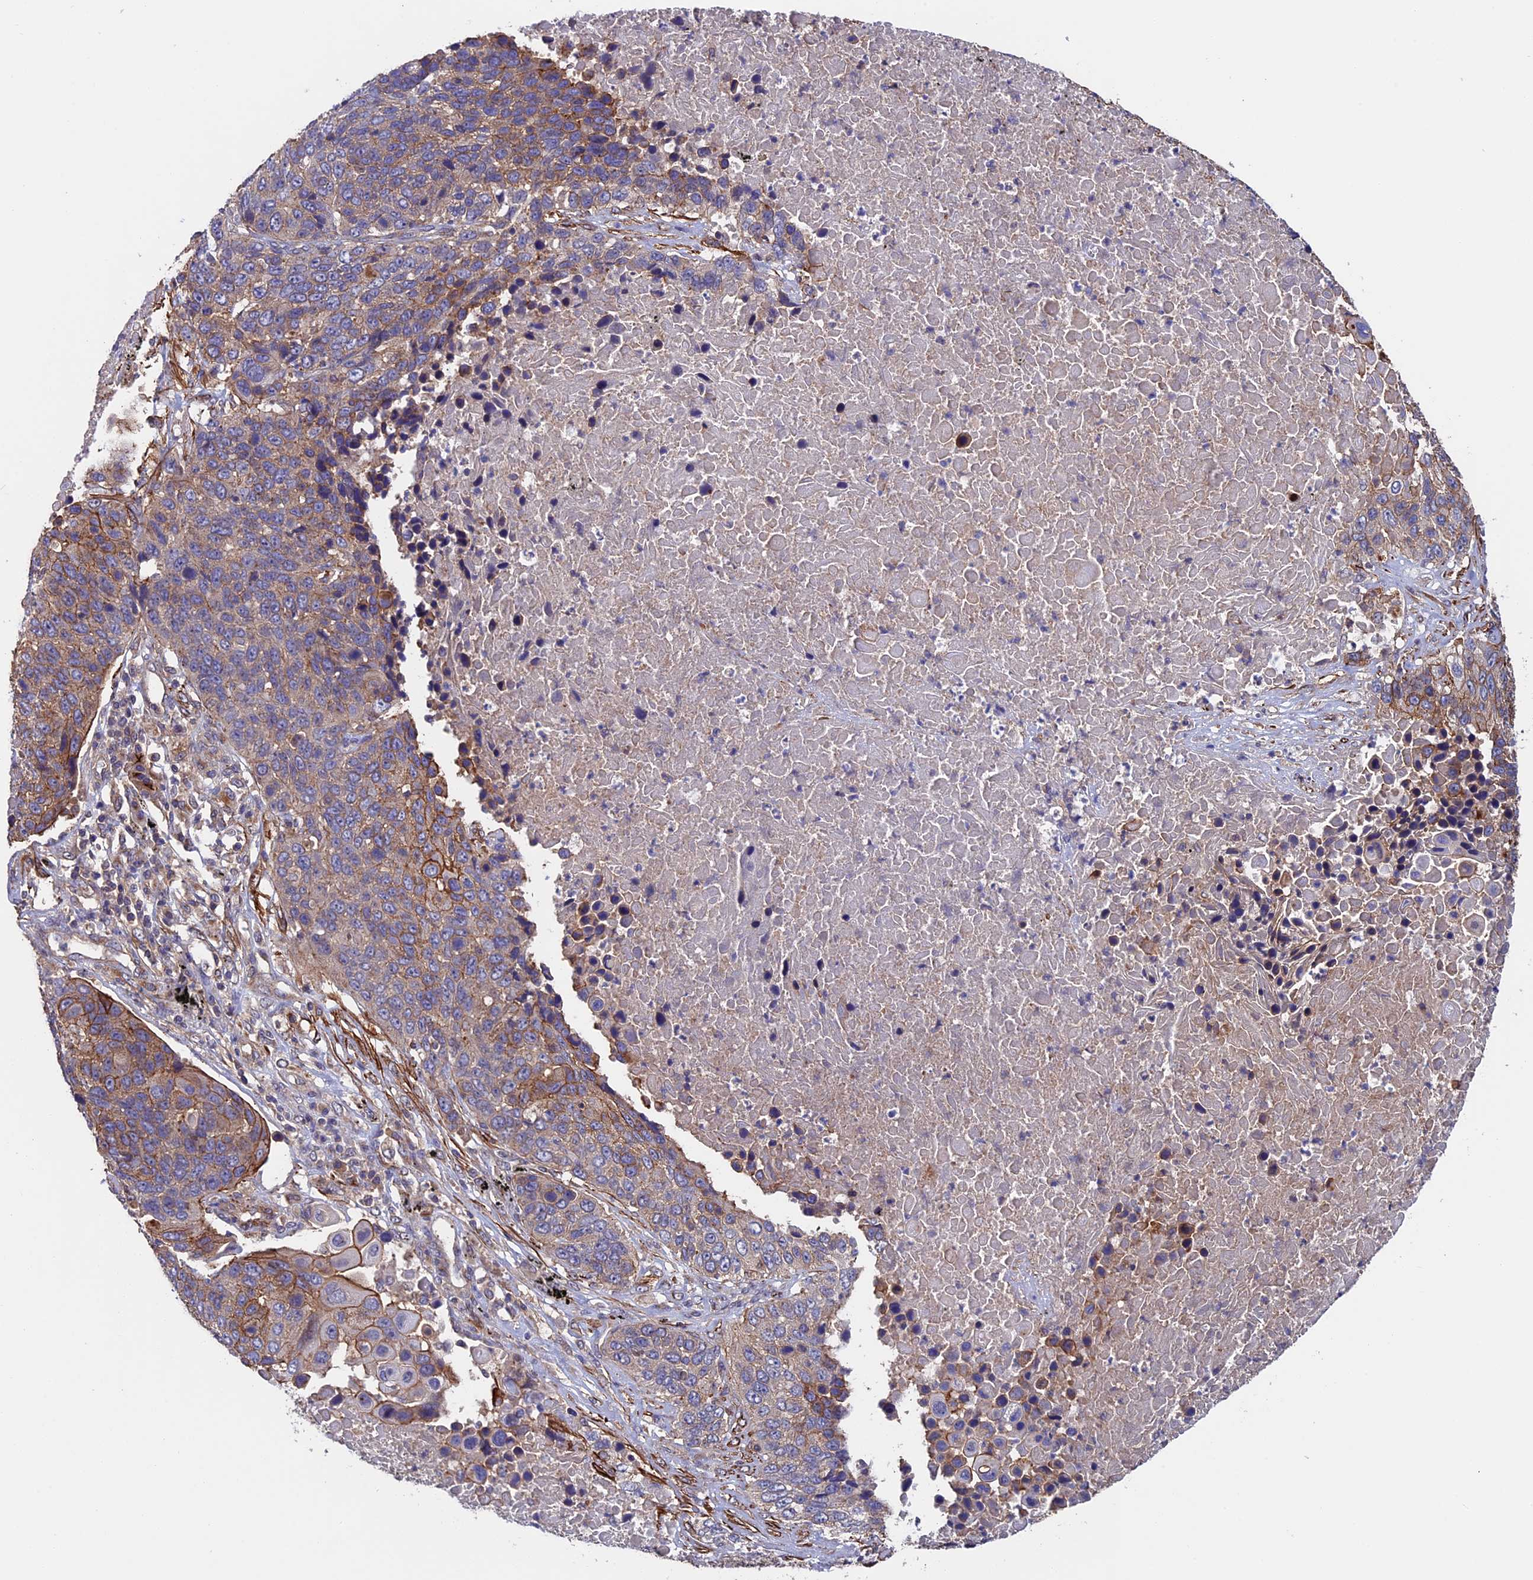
{"staining": {"intensity": "moderate", "quantity": "25%-75%", "location": "cytoplasmic/membranous"}, "tissue": "lung cancer", "cell_type": "Tumor cells", "image_type": "cancer", "snomed": [{"axis": "morphology", "description": "Squamous cell carcinoma, NOS"}, {"axis": "topography", "description": "Lung"}], "caption": "Protein analysis of lung cancer (squamous cell carcinoma) tissue demonstrates moderate cytoplasmic/membranous staining in approximately 25%-75% of tumor cells. The staining was performed using DAB (3,3'-diaminobenzidine) to visualize the protein expression in brown, while the nuclei were stained in blue with hematoxylin (Magnification: 20x).", "gene": "SLC9A5", "patient": {"sex": "male", "age": 66}}